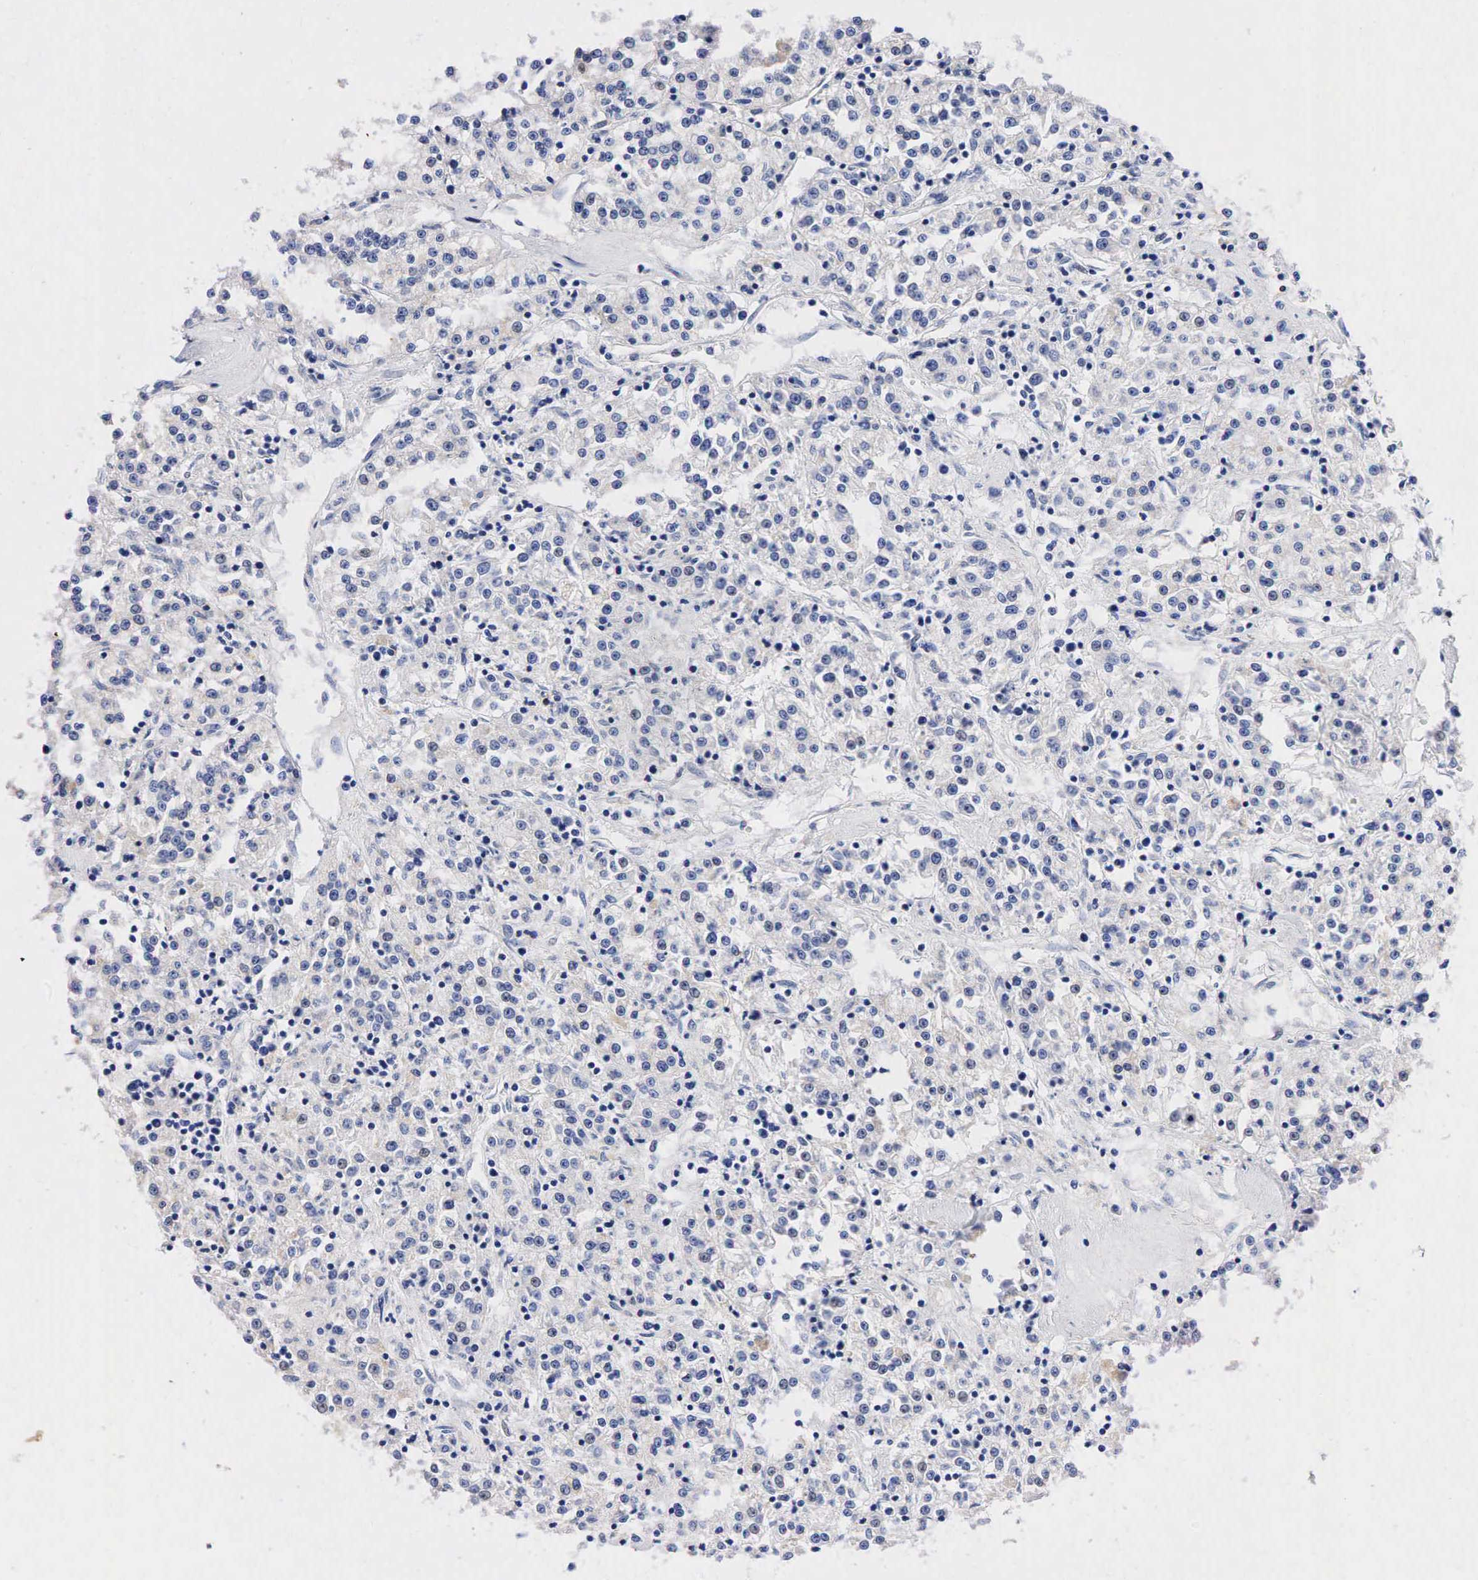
{"staining": {"intensity": "weak", "quantity": "<25%", "location": "cytoplasmic/membranous"}, "tissue": "renal cancer", "cell_type": "Tumor cells", "image_type": "cancer", "snomed": [{"axis": "morphology", "description": "Adenocarcinoma, NOS"}, {"axis": "topography", "description": "Kidney"}], "caption": "This histopathology image is of adenocarcinoma (renal) stained with immunohistochemistry (IHC) to label a protein in brown with the nuclei are counter-stained blue. There is no staining in tumor cells.", "gene": "SYP", "patient": {"sex": "female", "age": 76}}